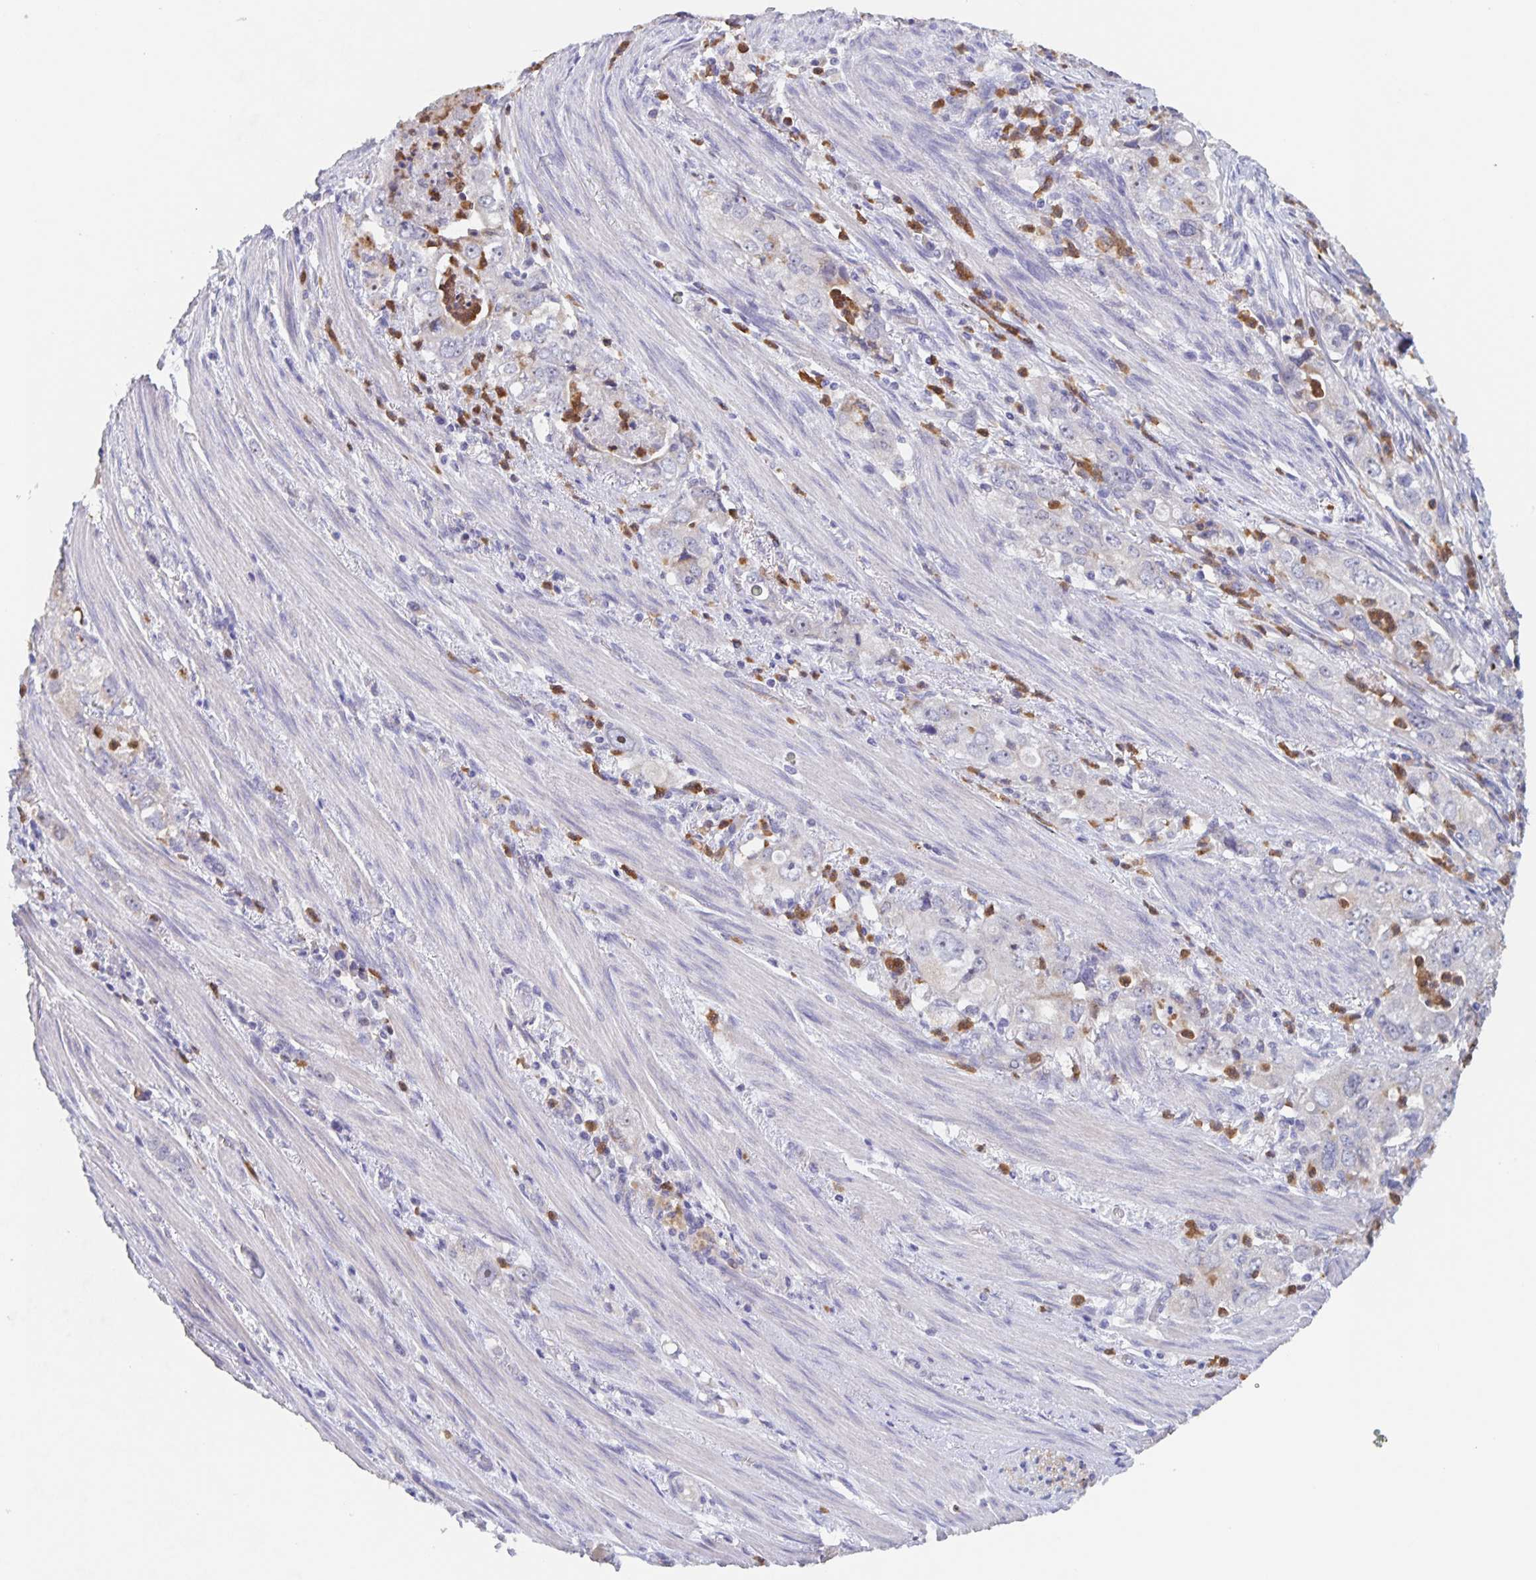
{"staining": {"intensity": "negative", "quantity": "none", "location": "none"}, "tissue": "stomach cancer", "cell_type": "Tumor cells", "image_type": "cancer", "snomed": [{"axis": "morphology", "description": "Adenocarcinoma, NOS"}, {"axis": "topography", "description": "Stomach, upper"}], "caption": "A high-resolution micrograph shows IHC staining of adenocarcinoma (stomach), which displays no significant expression in tumor cells.", "gene": "CDC42BPG", "patient": {"sex": "male", "age": 75}}